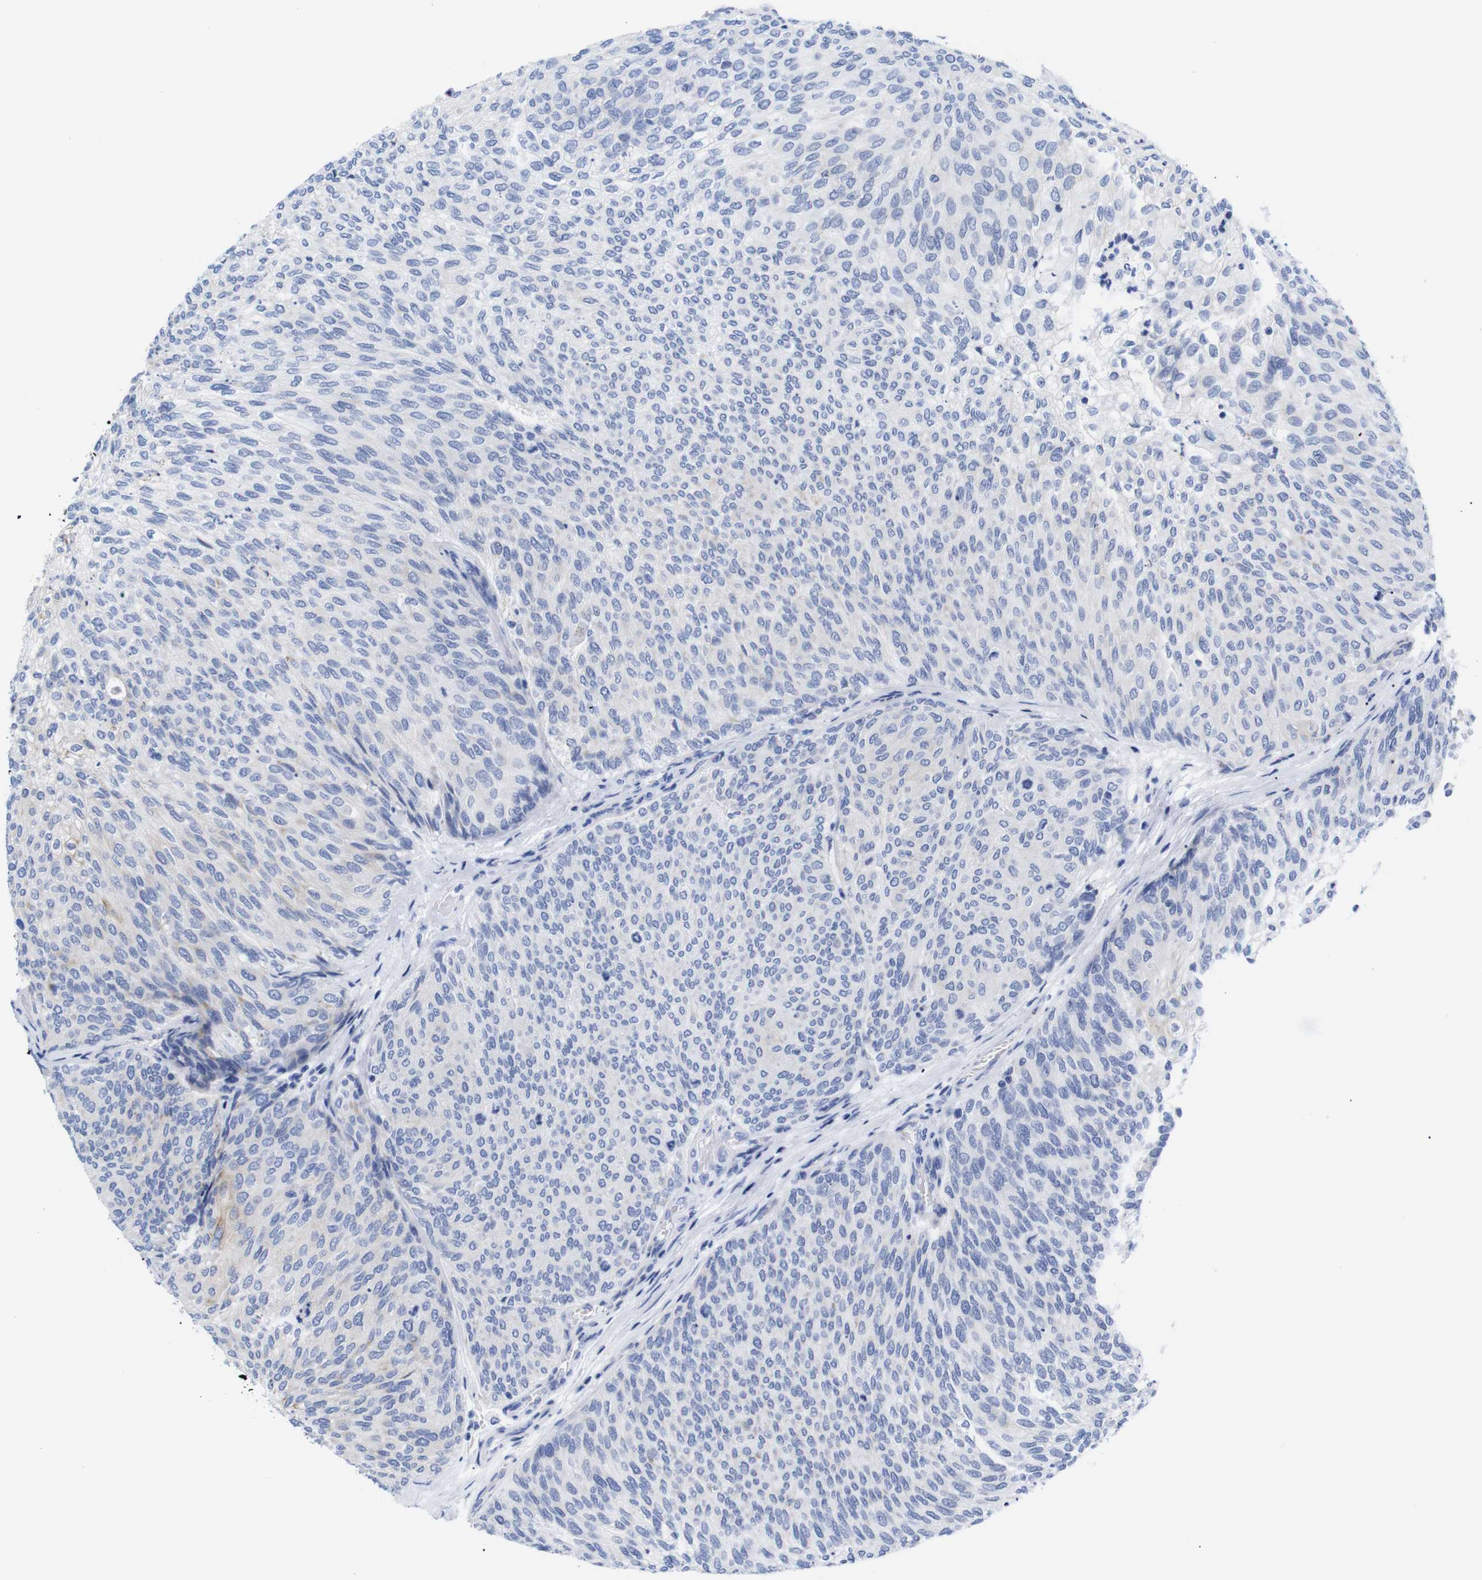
{"staining": {"intensity": "negative", "quantity": "none", "location": "none"}, "tissue": "urothelial cancer", "cell_type": "Tumor cells", "image_type": "cancer", "snomed": [{"axis": "morphology", "description": "Urothelial carcinoma, Low grade"}, {"axis": "topography", "description": "Urinary bladder"}], "caption": "A micrograph of human urothelial carcinoma (low-grade) is negative for staining in tumor cells. The staining is performed using DAB (3,3'-diaminobenzidine) brown chromogen with nuclei counter-stained in using hematoxylin.", "gene": "LRRC55", "patient": {"sex": "female", "age": 79}}